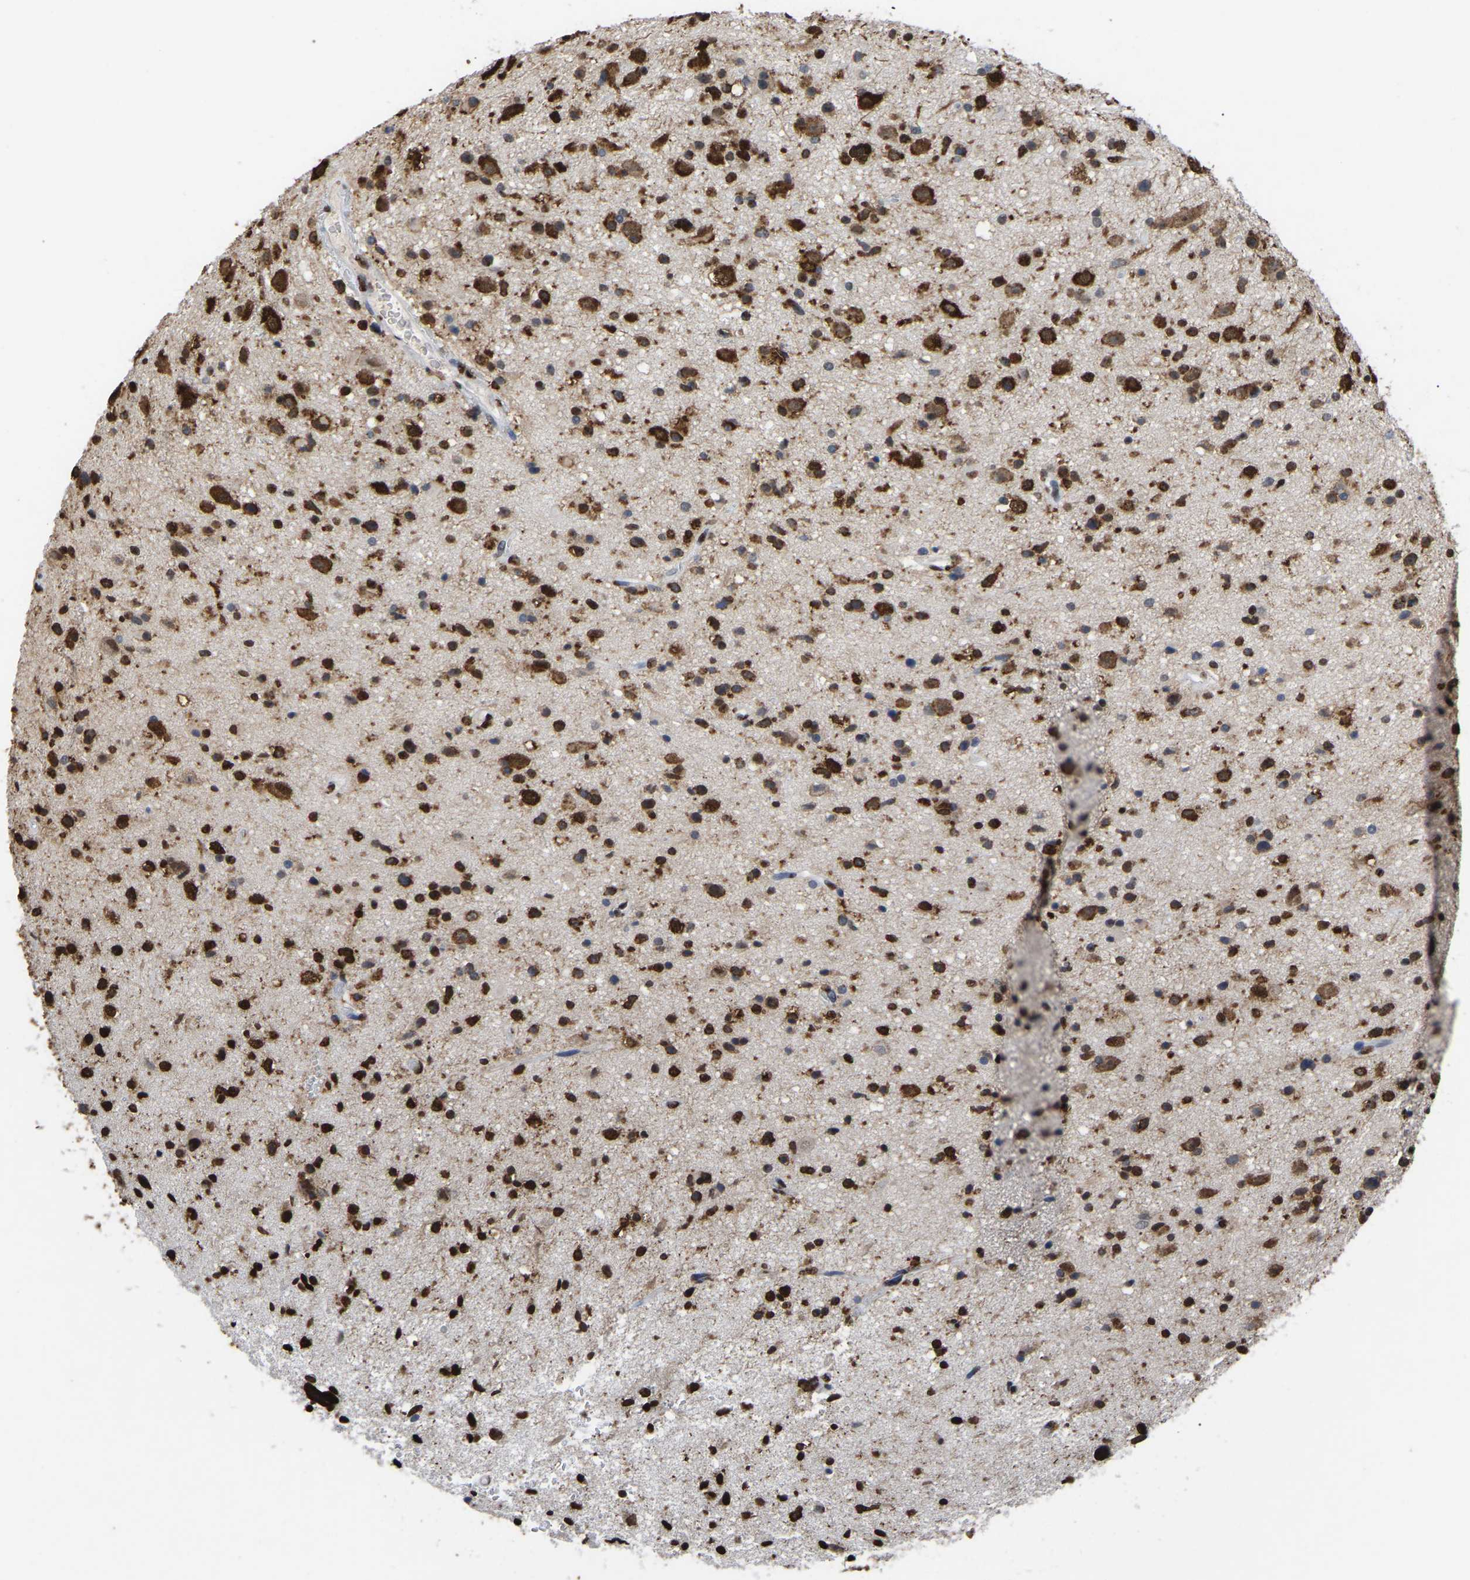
{"staining": {"intensity": "strong", "quantity": ">75%", "location": "cytoplasmic/membranous,nuclear"}, "tissue": "glioma", "cell_type": "Tumor cells", "image_type": "cancer", "snomed": [{"axis": "morphology", "description": "Glioma, malignant, High grade"}, {"axis": "topography", "description": "Brain"}], "caption": "Glioma tissue exhibits strong cytoplasmic/membranous and nuclear positivity in approximately >75% of tumor cells, visualized by immunohistochemistry. Using DAB (3,3'-diaminobenzidine) (brown) and hematoxylin (blue) stains, captured at high magnification using brightfield microscopy.", "gene": "RBL2", "patient": {"sex": "male", "age": 33}}